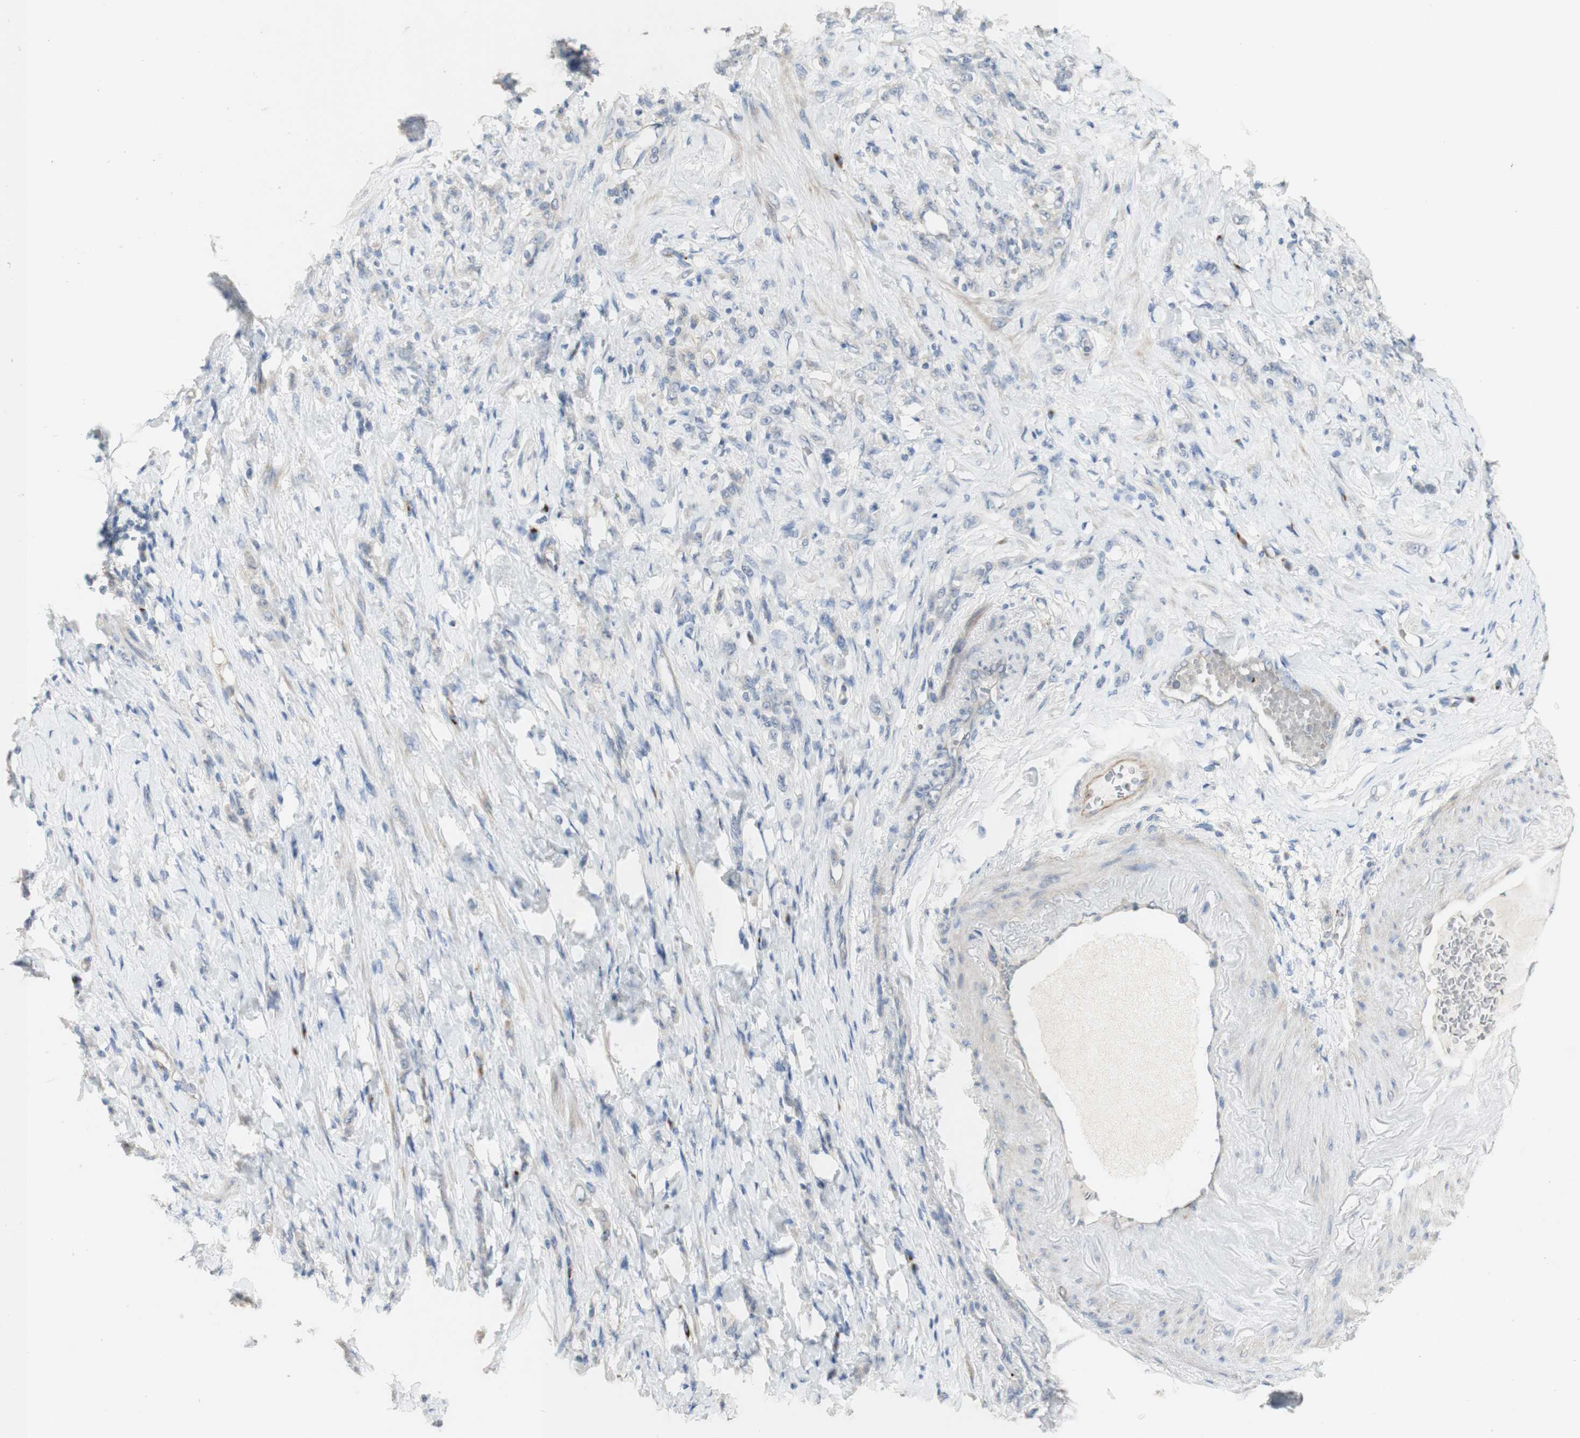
{"staining": {"intensity": "negative", "quantity": "none", "location": "none"}, "tissue": "stomach cancer", "cell_type": "Tumor cells", "image_type": "cancer", "snomed": [{"axis": "morphology", "description": "Adenocarcinoma, NOS"}, {"axis": "topography", "description": "Stomach"}], "caption": "Stomach adenocarcinoma stained for a protein using immunohistochemistry demonstrates no positivity tumor cells.", "gene": "MANEA", "patient": {"sex": "male", "age": 82}}